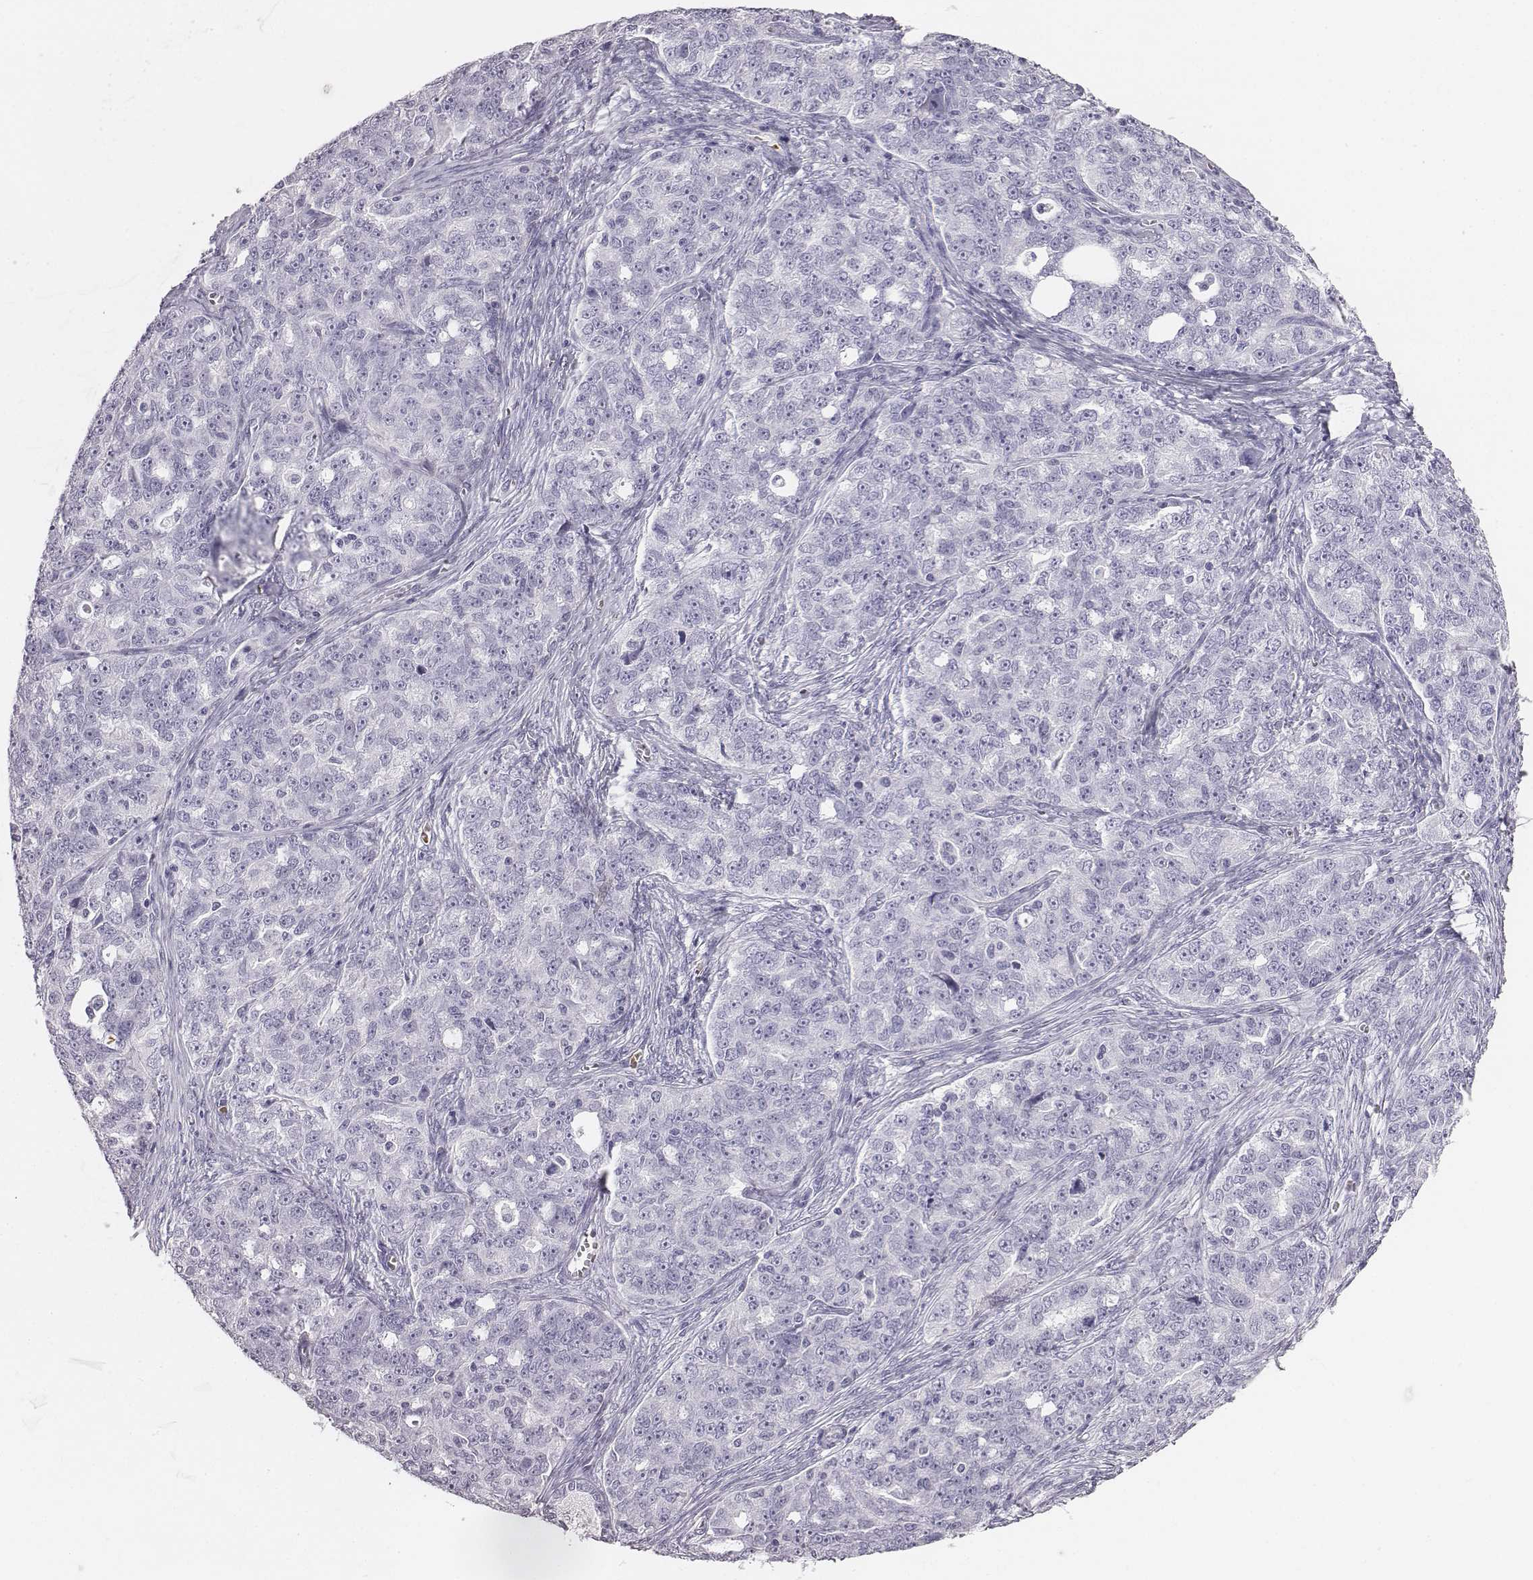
{"staining": {"intensity": "negative", "quantity": "none", "location": "none"}, "tissue": "ovarian cancer", "cell_type": "Tumor cells", "image_type": "cancer", "snomed": [{"axis": "morphology", "description": "Cystadenocarcinoma, serous, NOS"}, {"axis": "topography", "description": "Ovary"}], "caption": "An IHC photomicrograph of ovarian cancer (serous cystadenocarcinoma) is shown. There is no staining in tumor cells of ovarian cancer (serous cystadenocarcinoma).", "gene": "HBZ", "patient": {"sex": "female", "age": 51}}